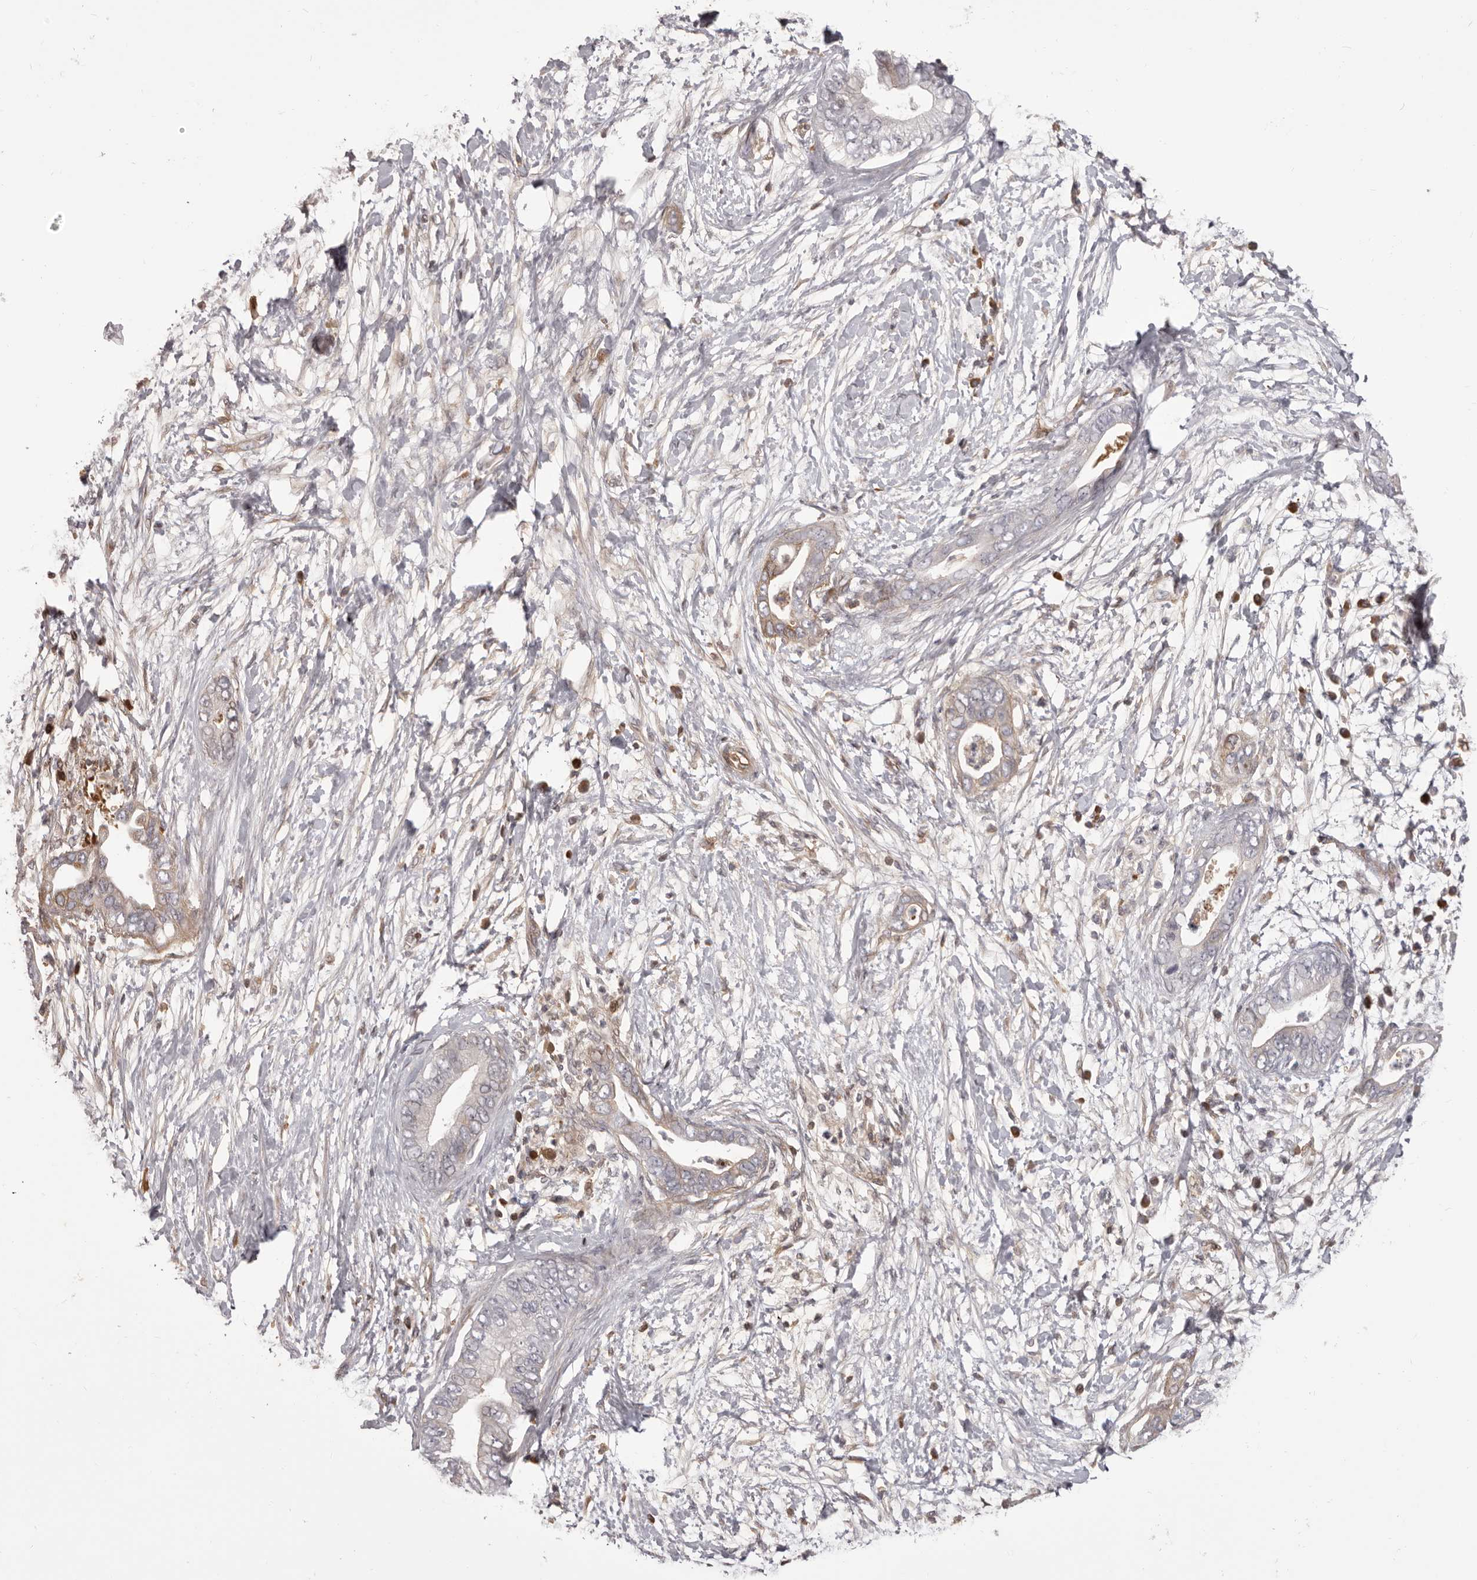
{"staining": {"intensity": "weak", "quantity": "<25%", "location": "cytoplasmic/membranous"}, "tissue": "pancreatic cancer", "cell_type": "Tumor cells", "image_type": "cancer", "snomed": [{"axis": "morphology", "description": "Adenocarcinoma, NOS"}, {"axis": "topography", "description": "Pancreas"}], "caption": "Protein analysis of pancreatic cancer shows no significant staining in tumor cells.", "gene": "OTUD3", "patient": {"sex": "male", "age": 75}}